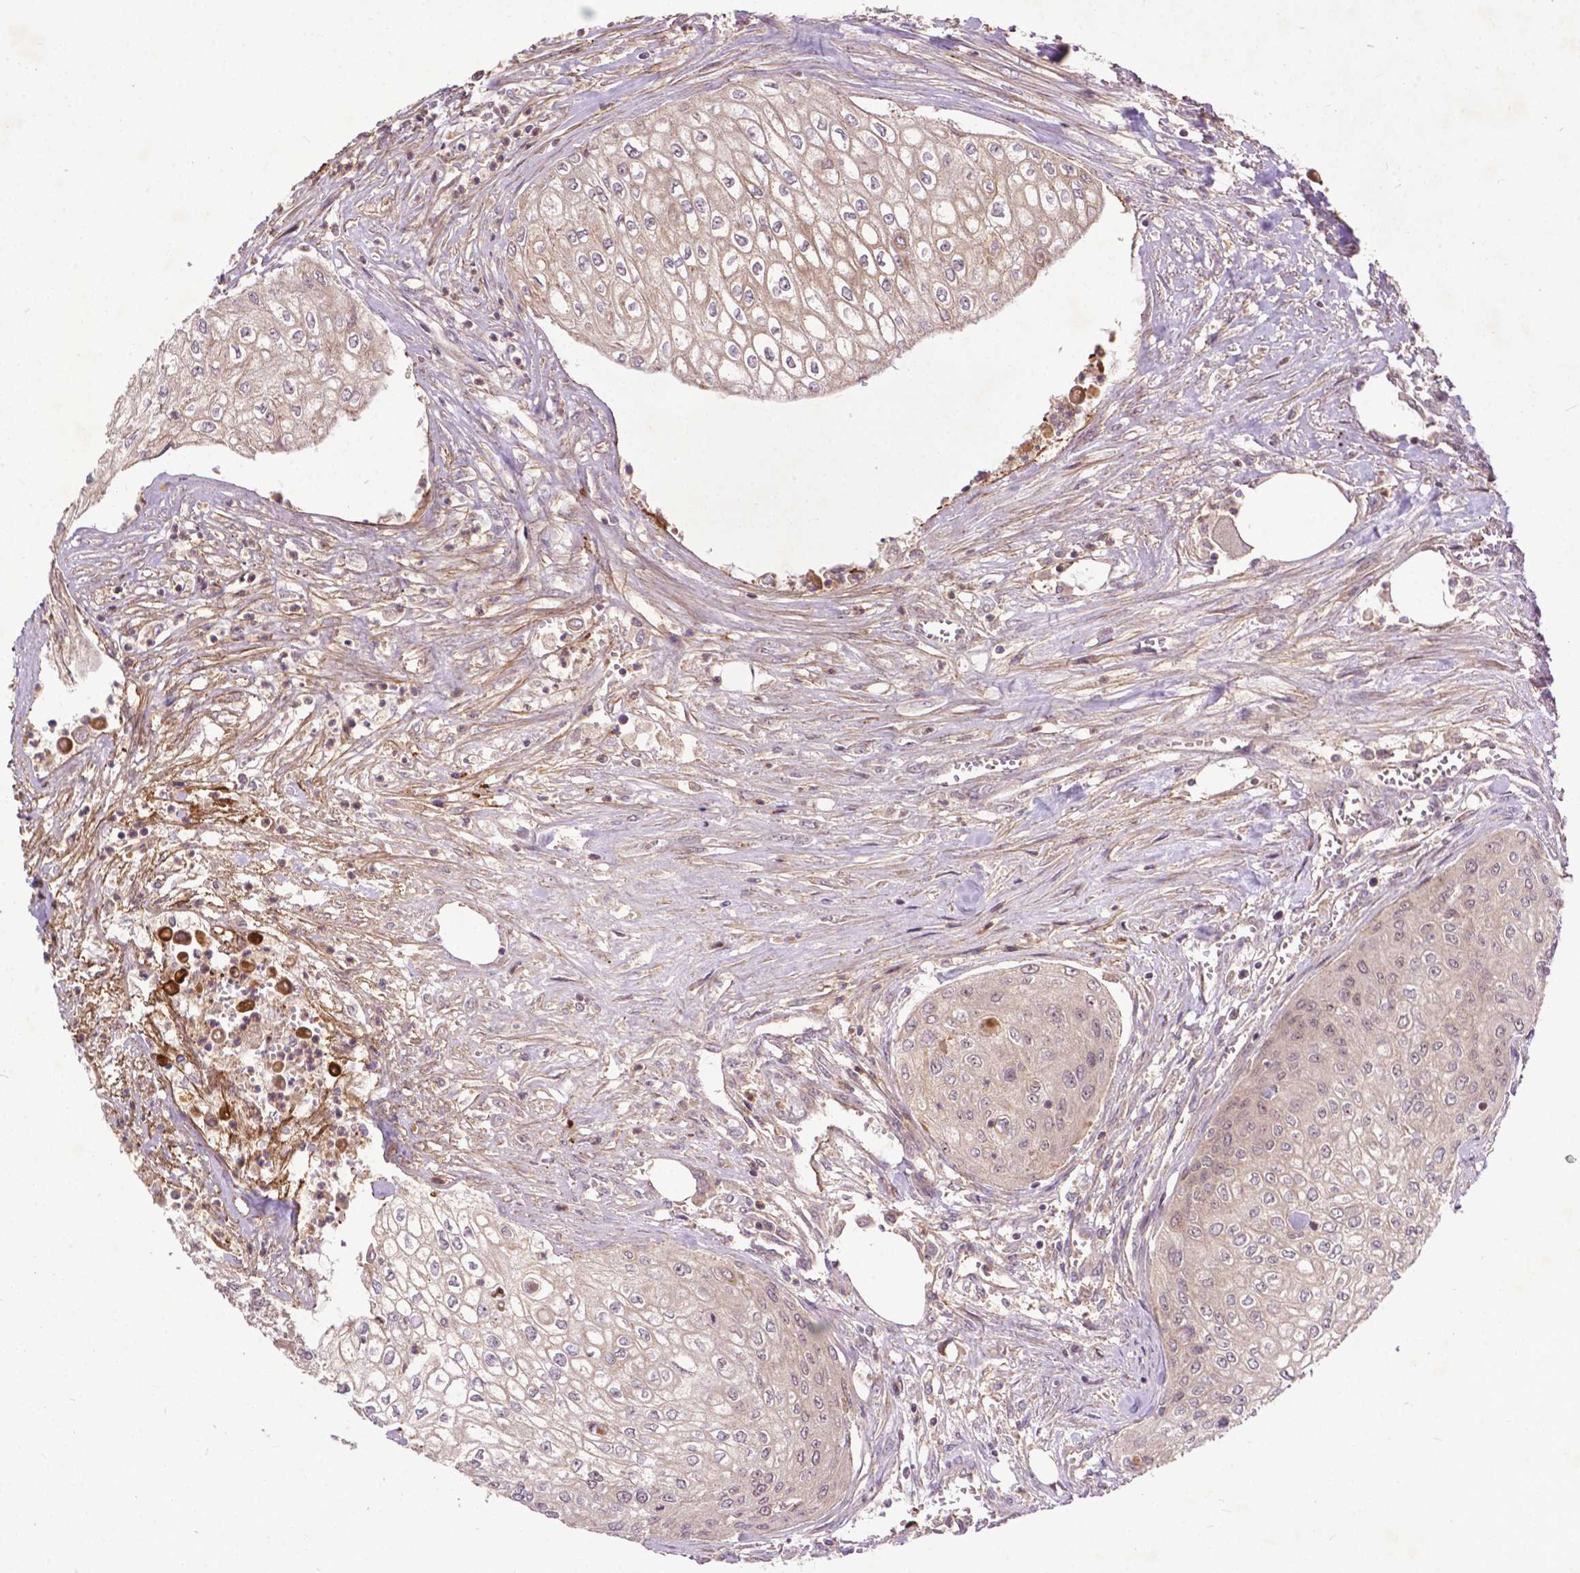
{"staining": {"intensity": "weak", "quantity": "<25%", "location": "cytoplasmic/membranous"}, "tissue": "urothelial cancer", "cell_type": "Tumor cells", "image_type": "cancer", "snomed": [{"axis": "morphology", "description": "Urothelial carcinoma, High grade"}, {"axis": "topography", "description": "Urinary bladder"}], "caption": "Urothelial cancer was stained to show a protein in brown. There is no significant expression in tumor cells.", "gene": "PARP3", "patient": {"sex": "male", "age": 62}}